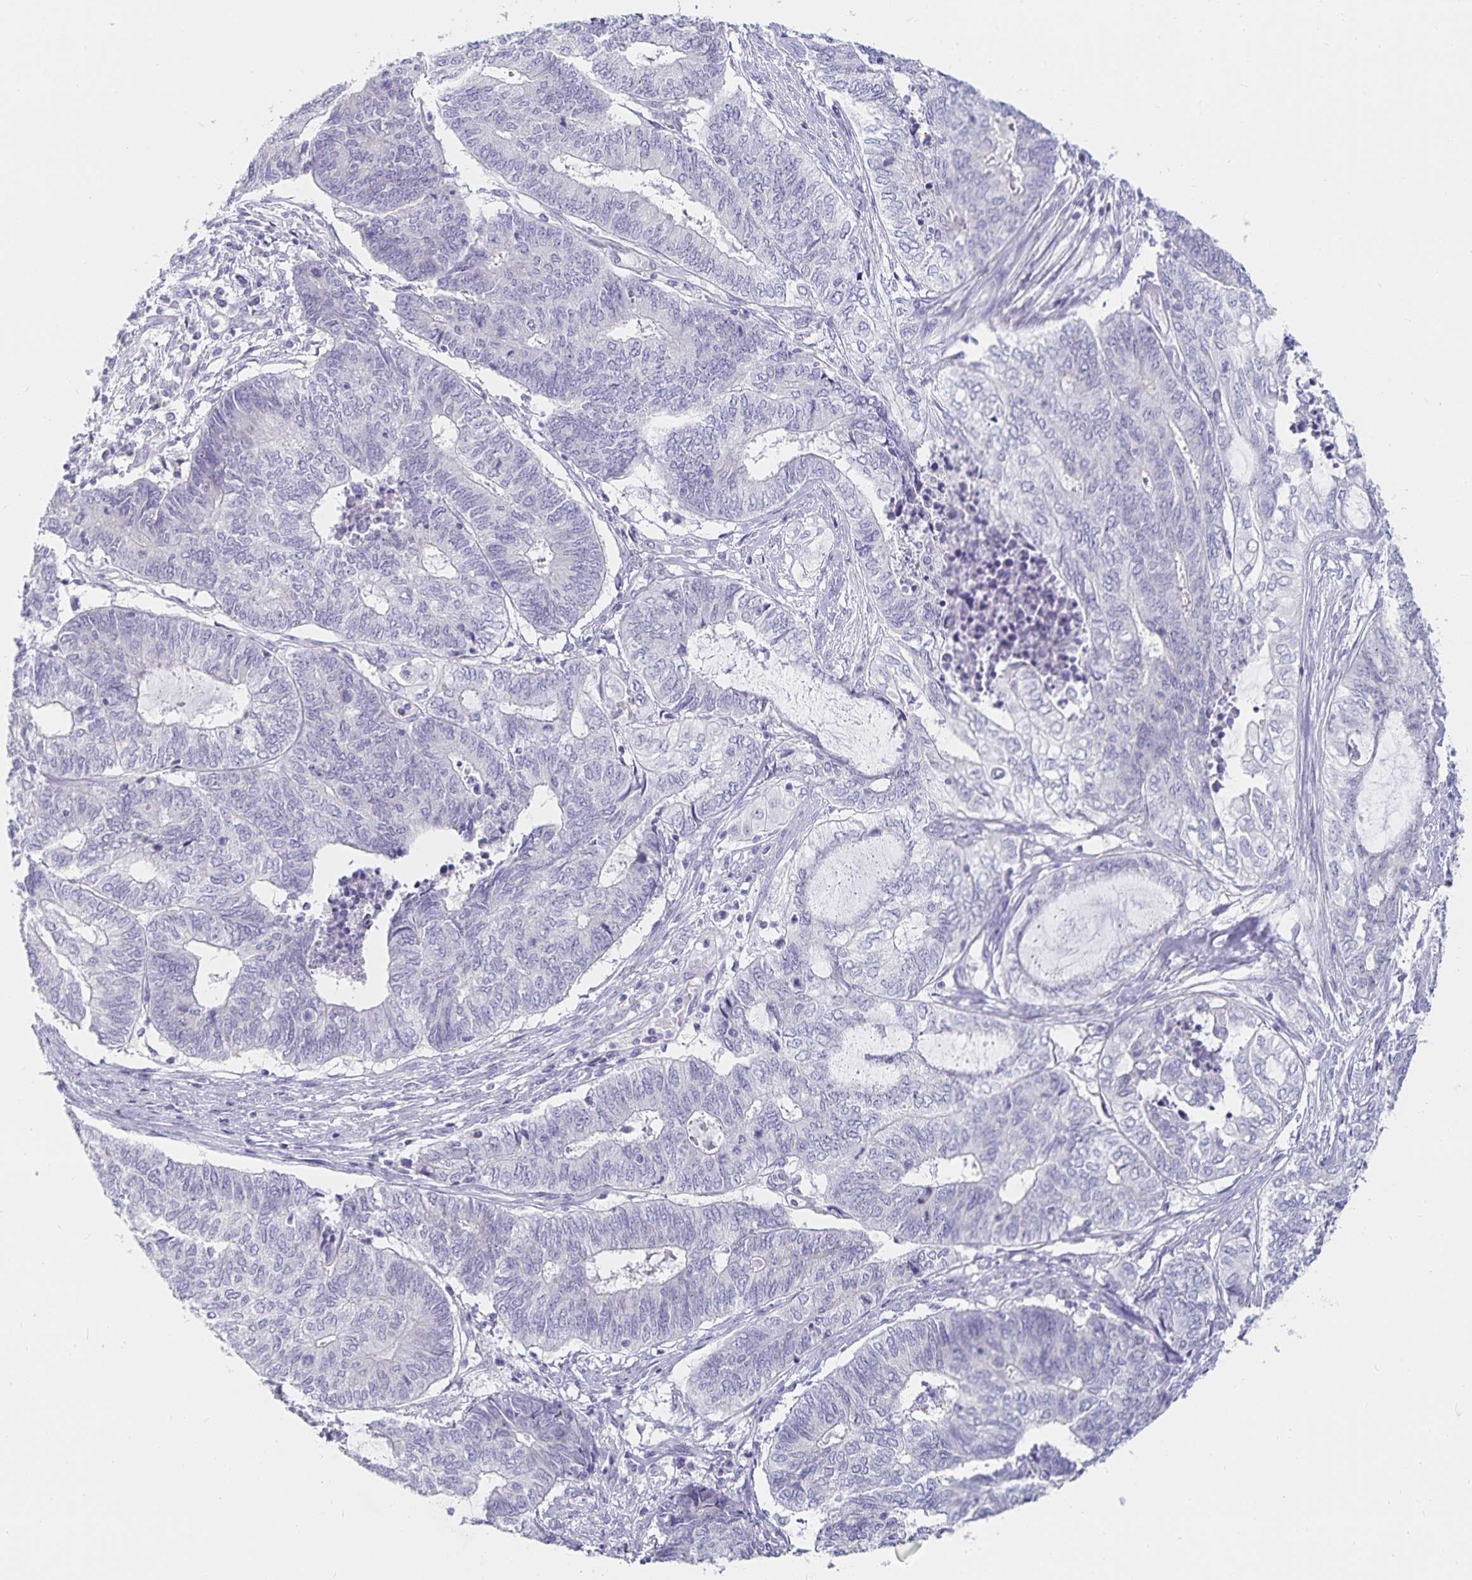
{"staining": {"intensity": "negative", "quantity": "none", "location": "none"}, "tissue": "endometrial cancer", "cell_type": "Tumor cells", "image_type": "cancer", "snomed": [{"axis": "morphology", "description": "Adenocarcinoma, NOS"}, {"axis": "topography", "description": "Uterus"}, {"axis": "topography", "description": "Endometrium"}], "caption": "Protein analysis of endometrial cancer shows no significant expression in tumor cells.", "gene": "SFTPA1", "patient": {"sex": "female", "age": 70}}